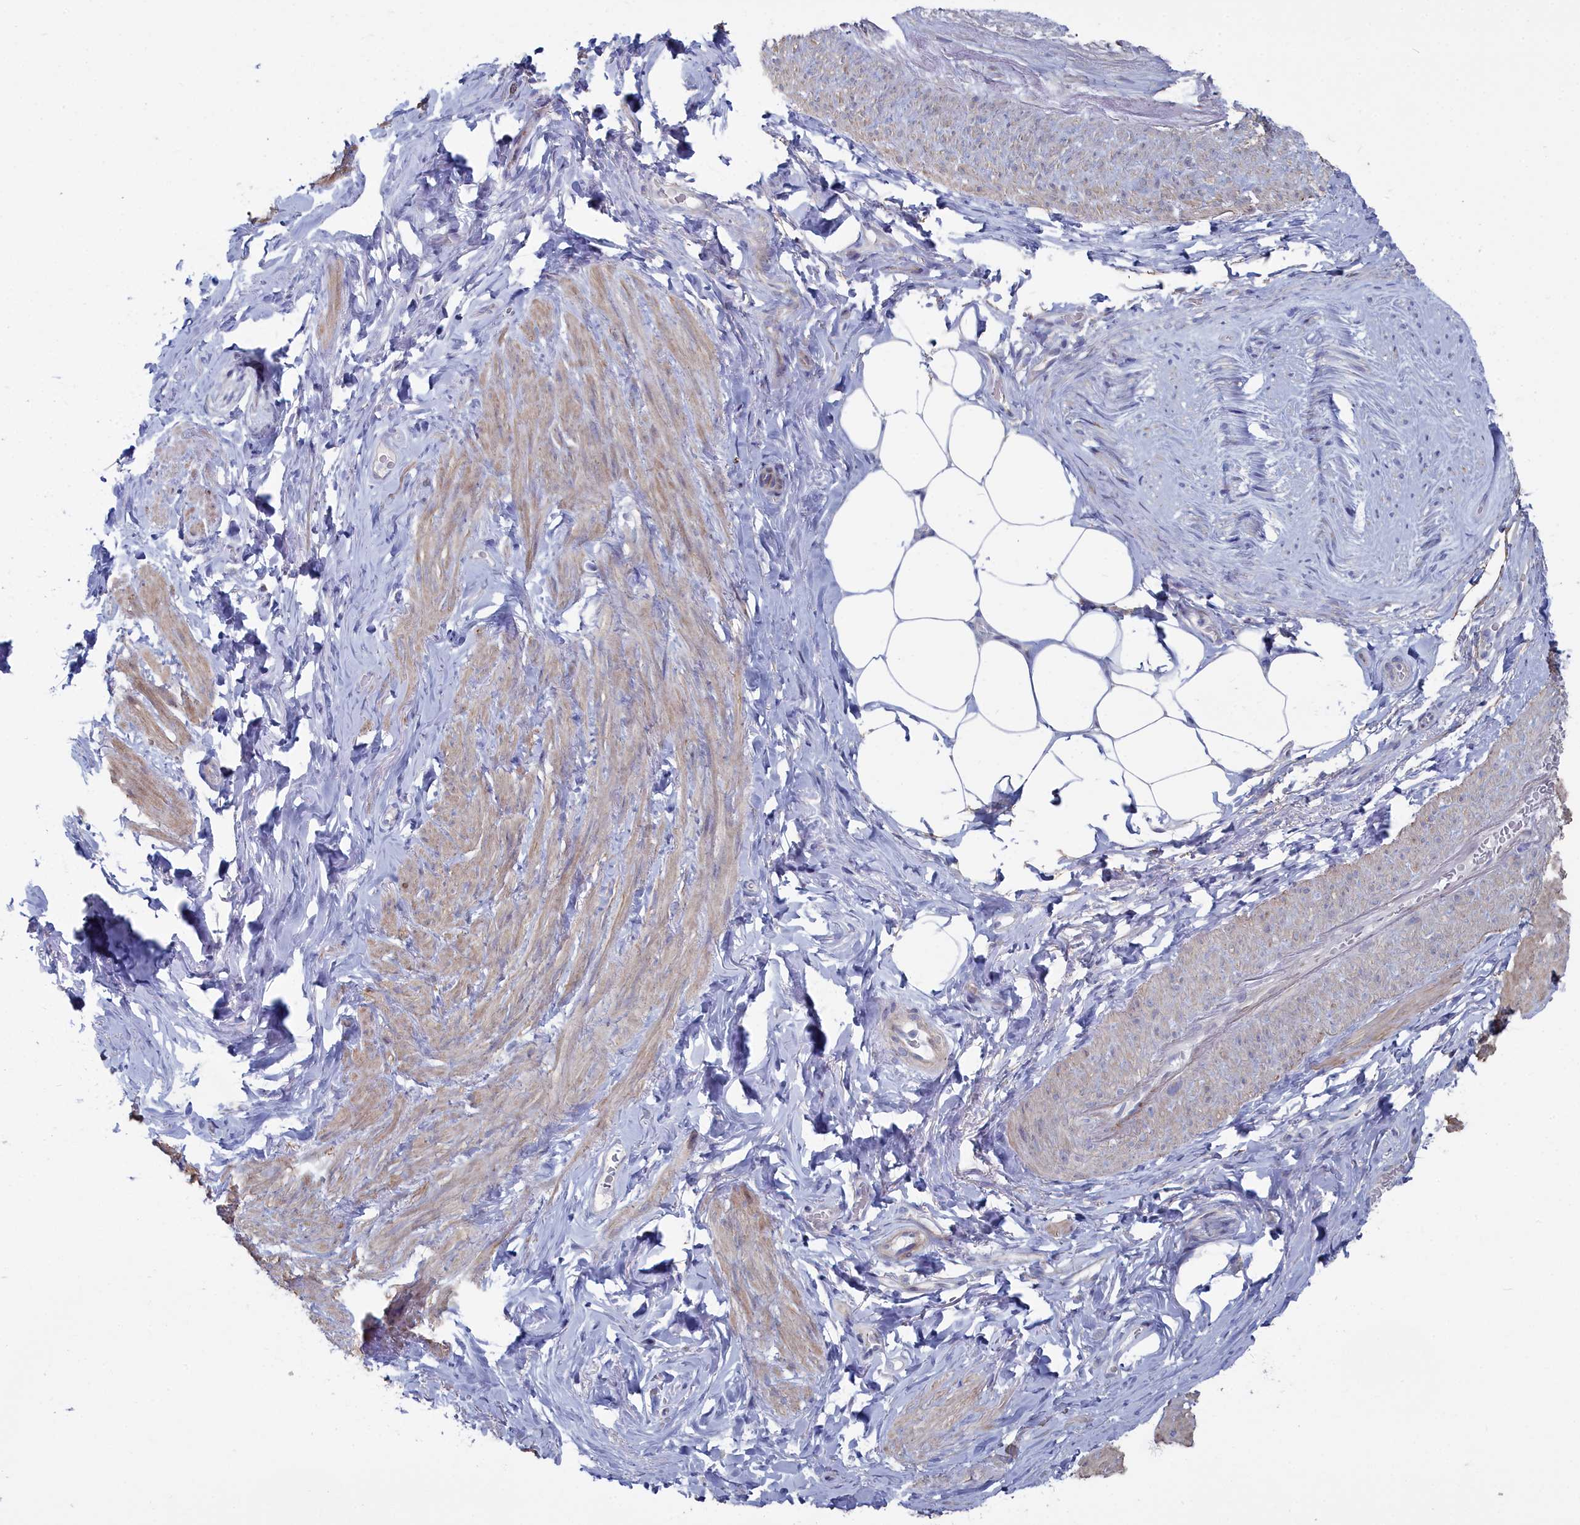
{"staining": {"intensity": "weak", "quantity": "25%-75%", "location": "cytoplasmic/membranous"}, "tissue": "smooth muscle", "cell_type": "Smooth muscle cells", "image_type": "normal", "snomed": [{"axis": "morphology", "description": "Normal tissue, NOS"}, {"axis": "topography", "description": "Smooth muscle"}, {"axis": "topography", "description": "Peripheral nerve tissue"}], "caption": "Immunohistochemistry (IHC) photomicrograph of normal smooth muscle: smooth muscle stained using immunohistochemistry demonstrates low levels of weak protein expression localized specifically in the cytoplasmic/membranous of smooth muscle cells, appearing as a cytoplasmic/membranous brown color.", "gene": "SHISAL2A", "patient": {"sex": "male", "age": 69}}